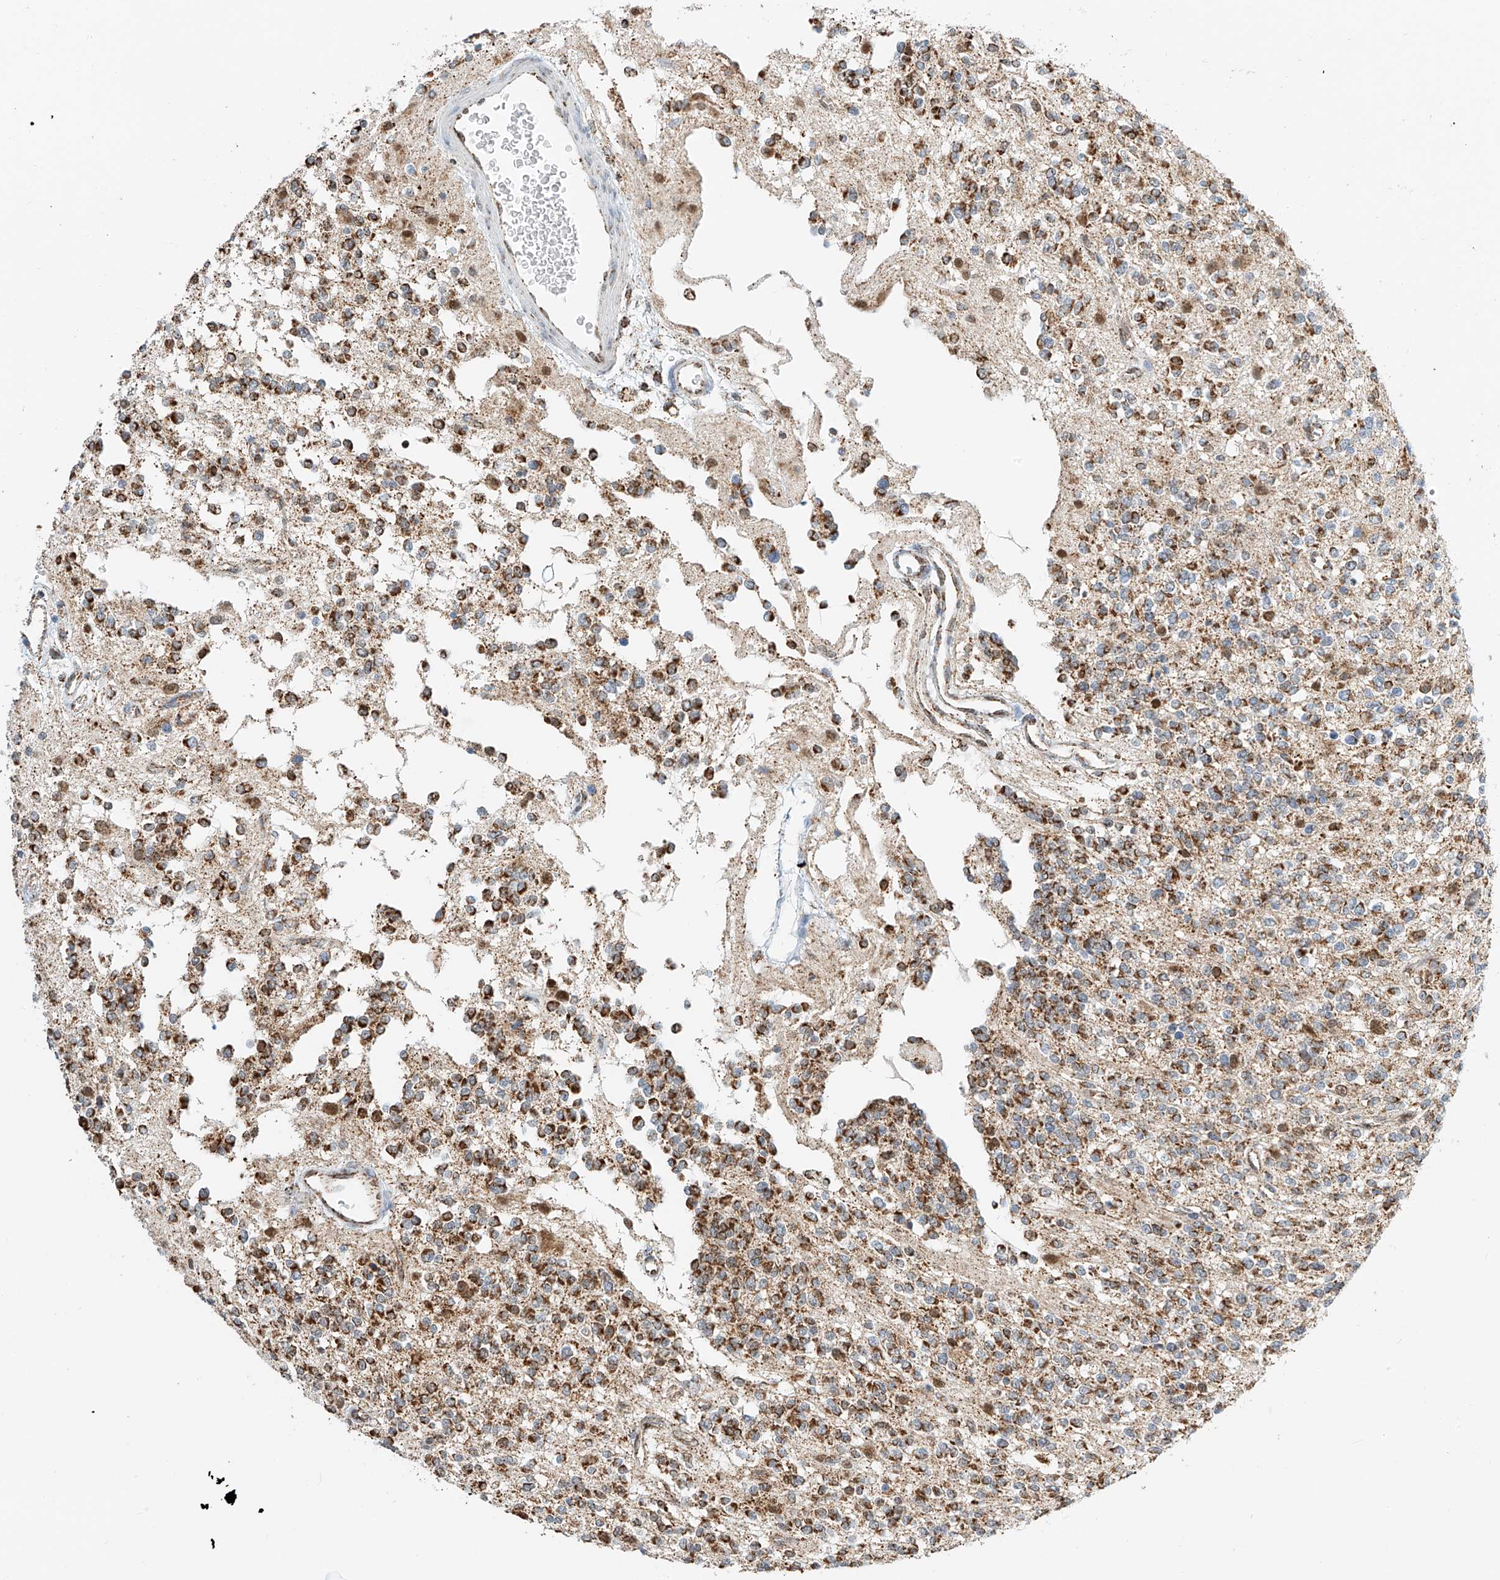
{"staining": {"intensity": "moderate", "quantity": ">75%", "location": "cytoplasmic/membranous"}, "tissue": "glioma", "cell_type": "Tumor cells", "image_type": "cancer", "snomed": [{"axis": "morphology", "description": "Glioma, malignant, High grade"}, {"axis": "topography", "description": "Brain"}], "caption": "Malignant glioma (high-grade) stained with a protein marker displays moderate staining in tumor cells.", "gene": "PPA2", "patient": {"sex": "male", "age": 34}}